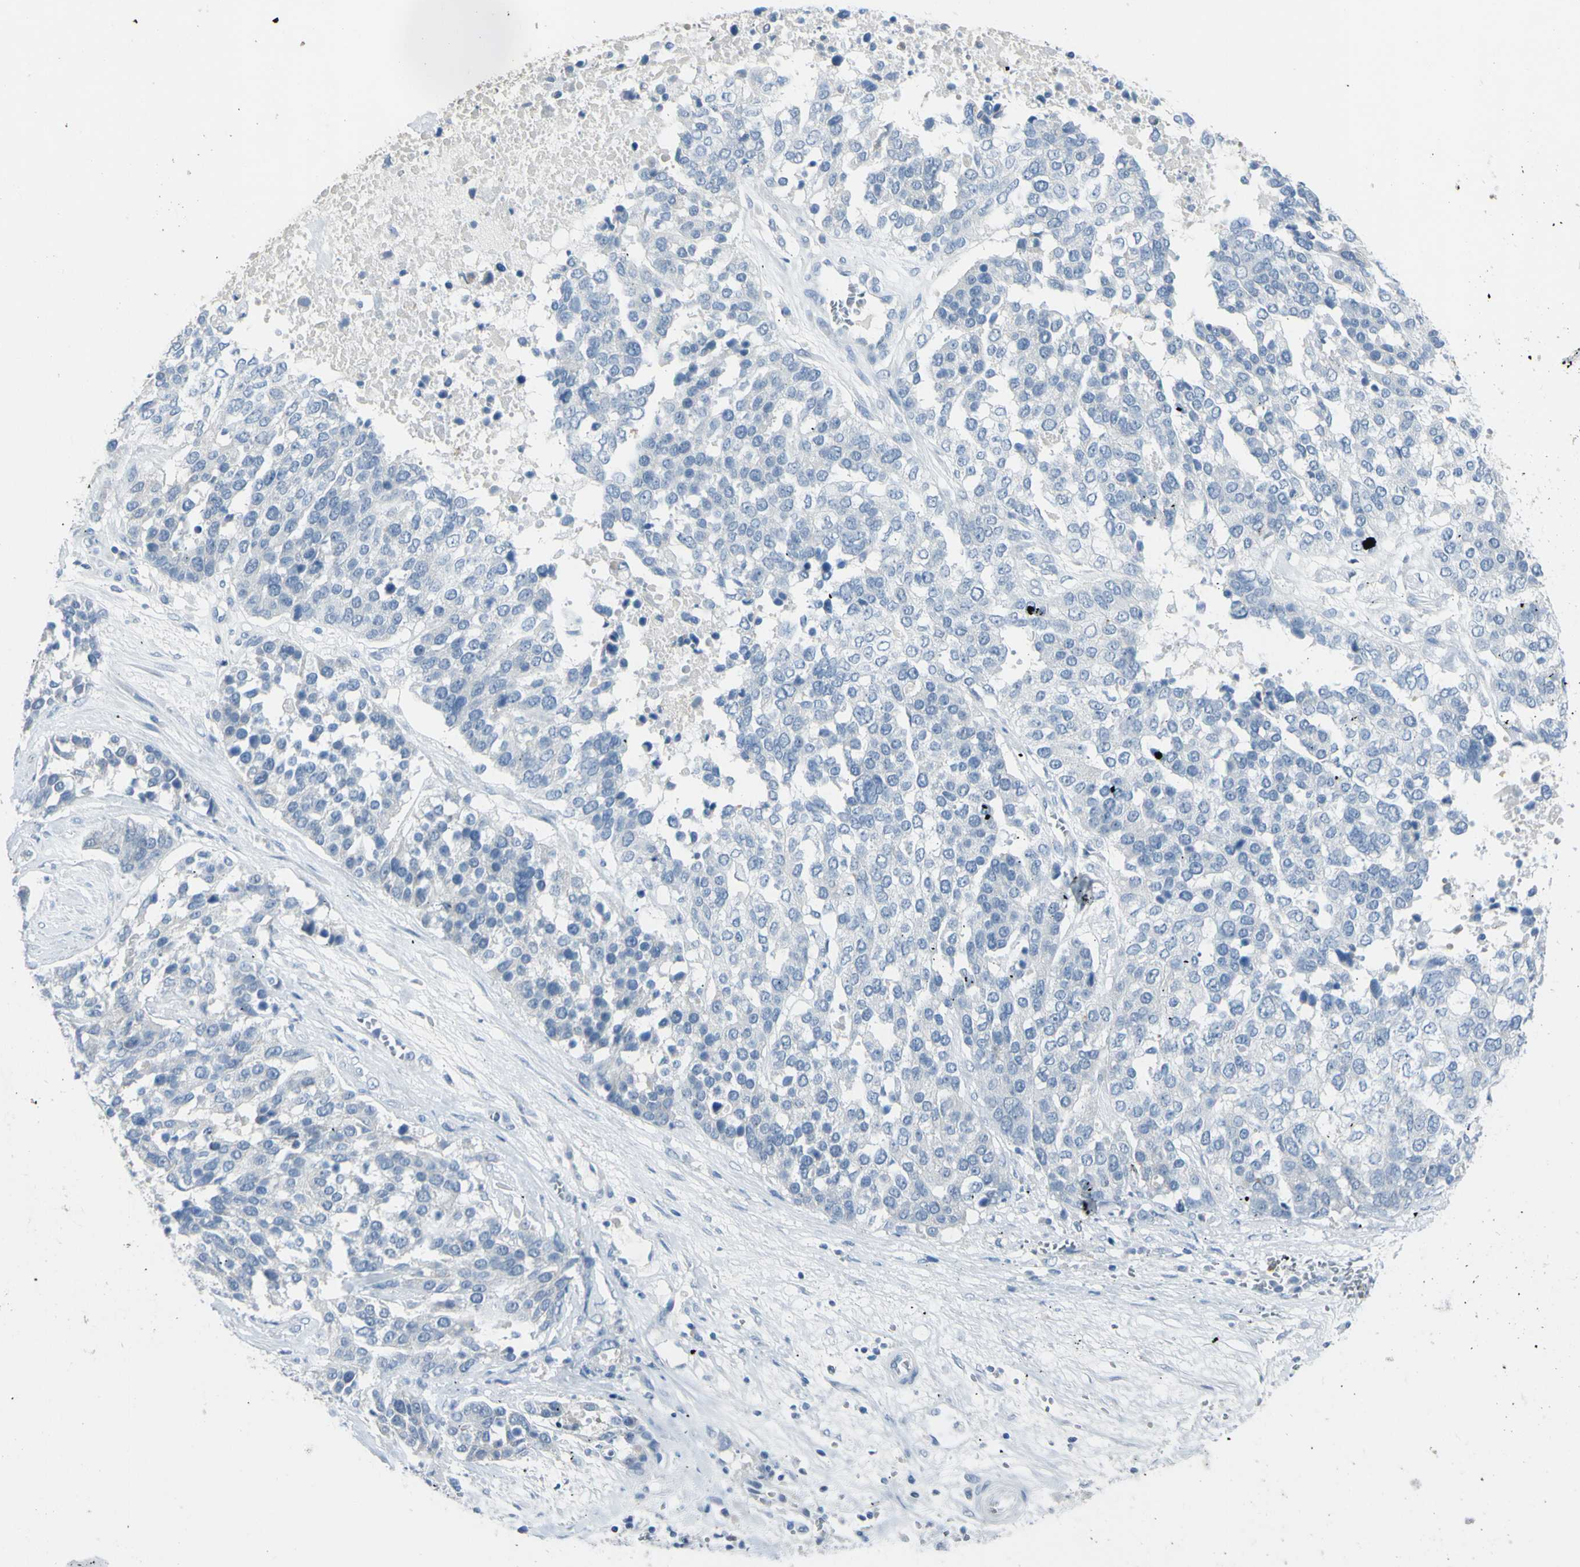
{"staining": {"intensity": "negative", "quantity": "none", "location": "none"}, "tissue": "ovarian cancer", "cell_type": "Tumor cells", "image_type": "cancer", "snomed": [{"axis": "morphology", "description": "Cystadenocarcinoma, serous, NOS"}, {"axis": "topography", "description": "Ovary"}], "caption": "Tumor cells show no significant protein positivity in ovarian cancer.", "gene": "ZNF557", "patient": {"sex": "female", "age": 44}}